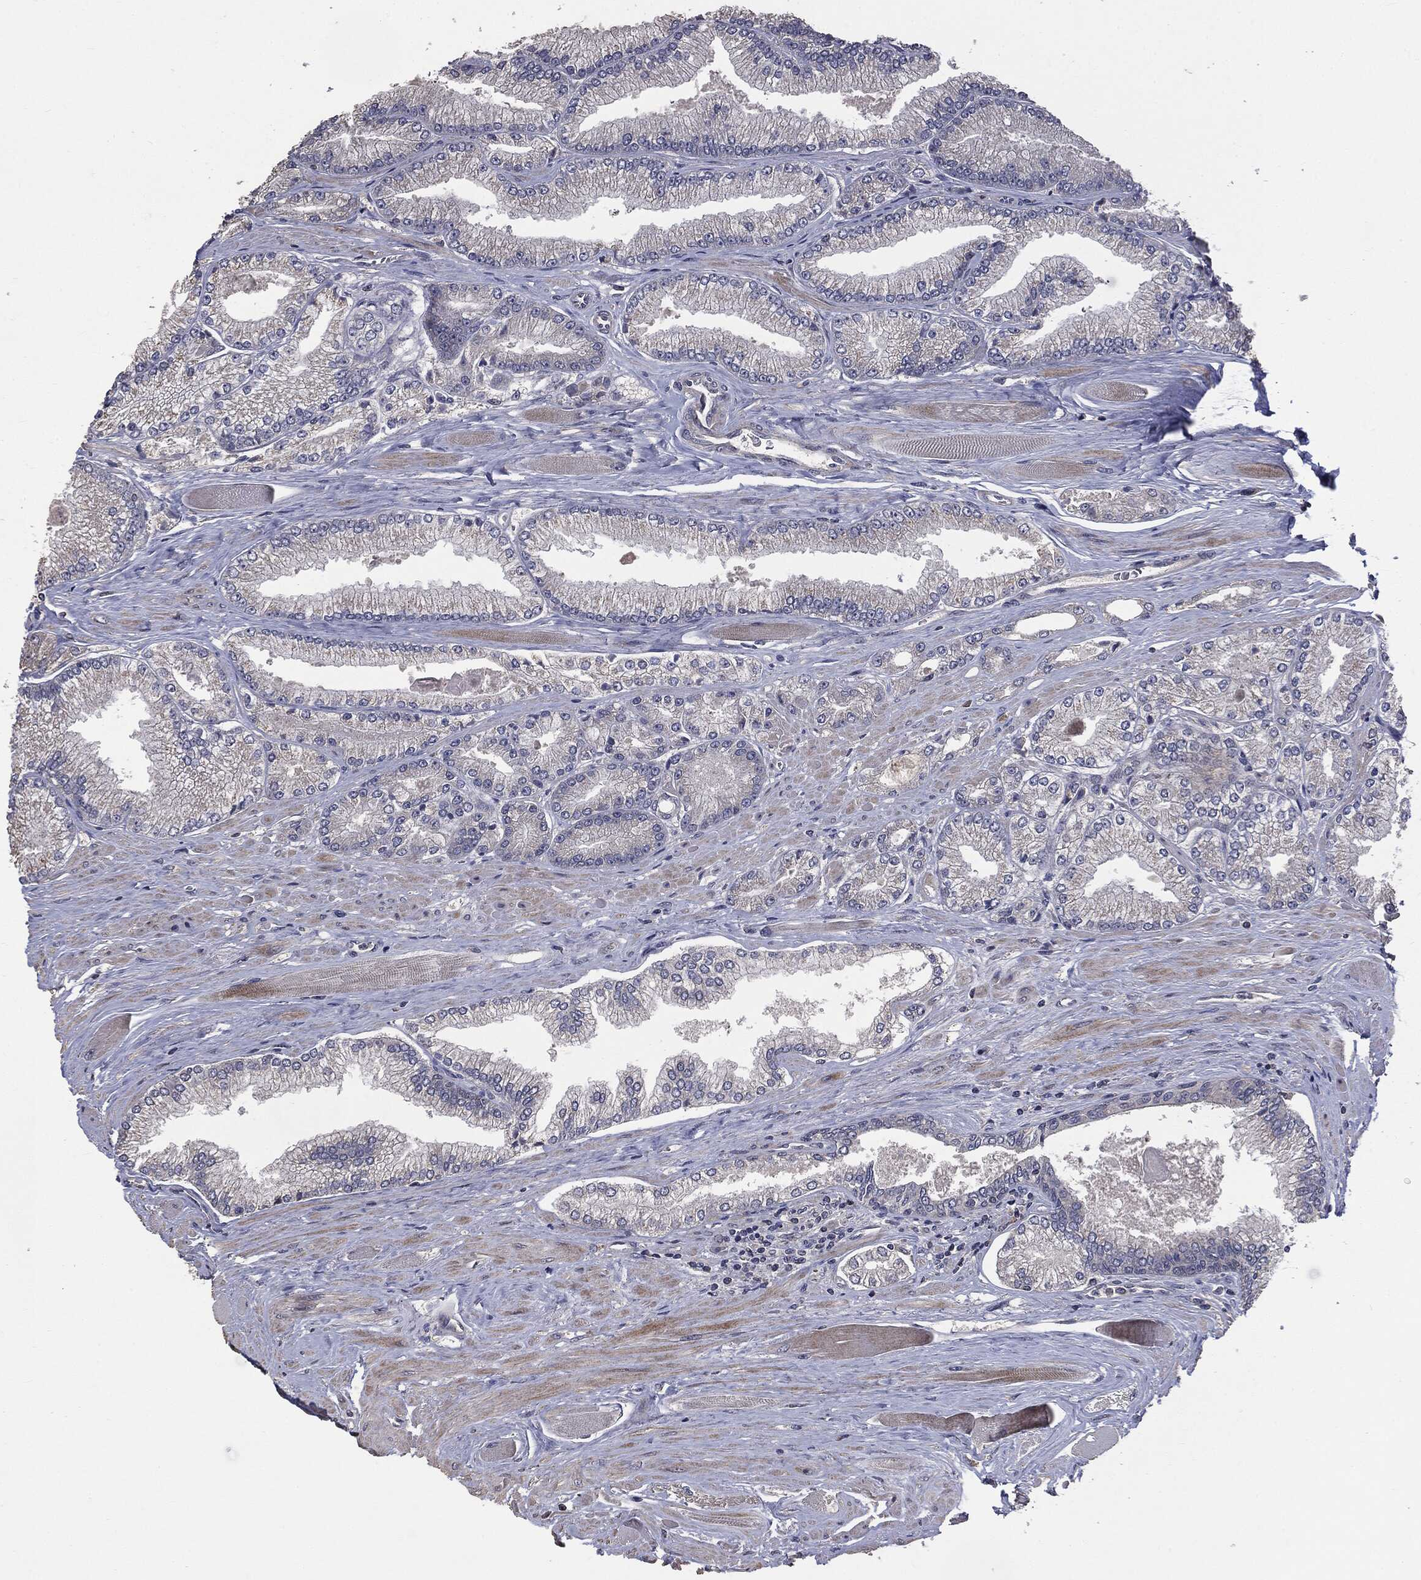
{"staining": {"intensity": "negative", "quantity": "none", "location": "none"}, "tissue": "prostate cancer", "cell_type": "Tumor cells", "image_type": "cancer", "snomed": [{"axis": "morphology", "description": "Adenocarcinoma, Low grade"}, {"axis": "topography", "description": "Prostate"}], "caption": "High power microscopy micrograph of an IHC histopathology image of prostate cancer, revealing no significant staining in tumor cells.", "gene": "MTOR", "patient": {"sex": "male", "age": 67}}